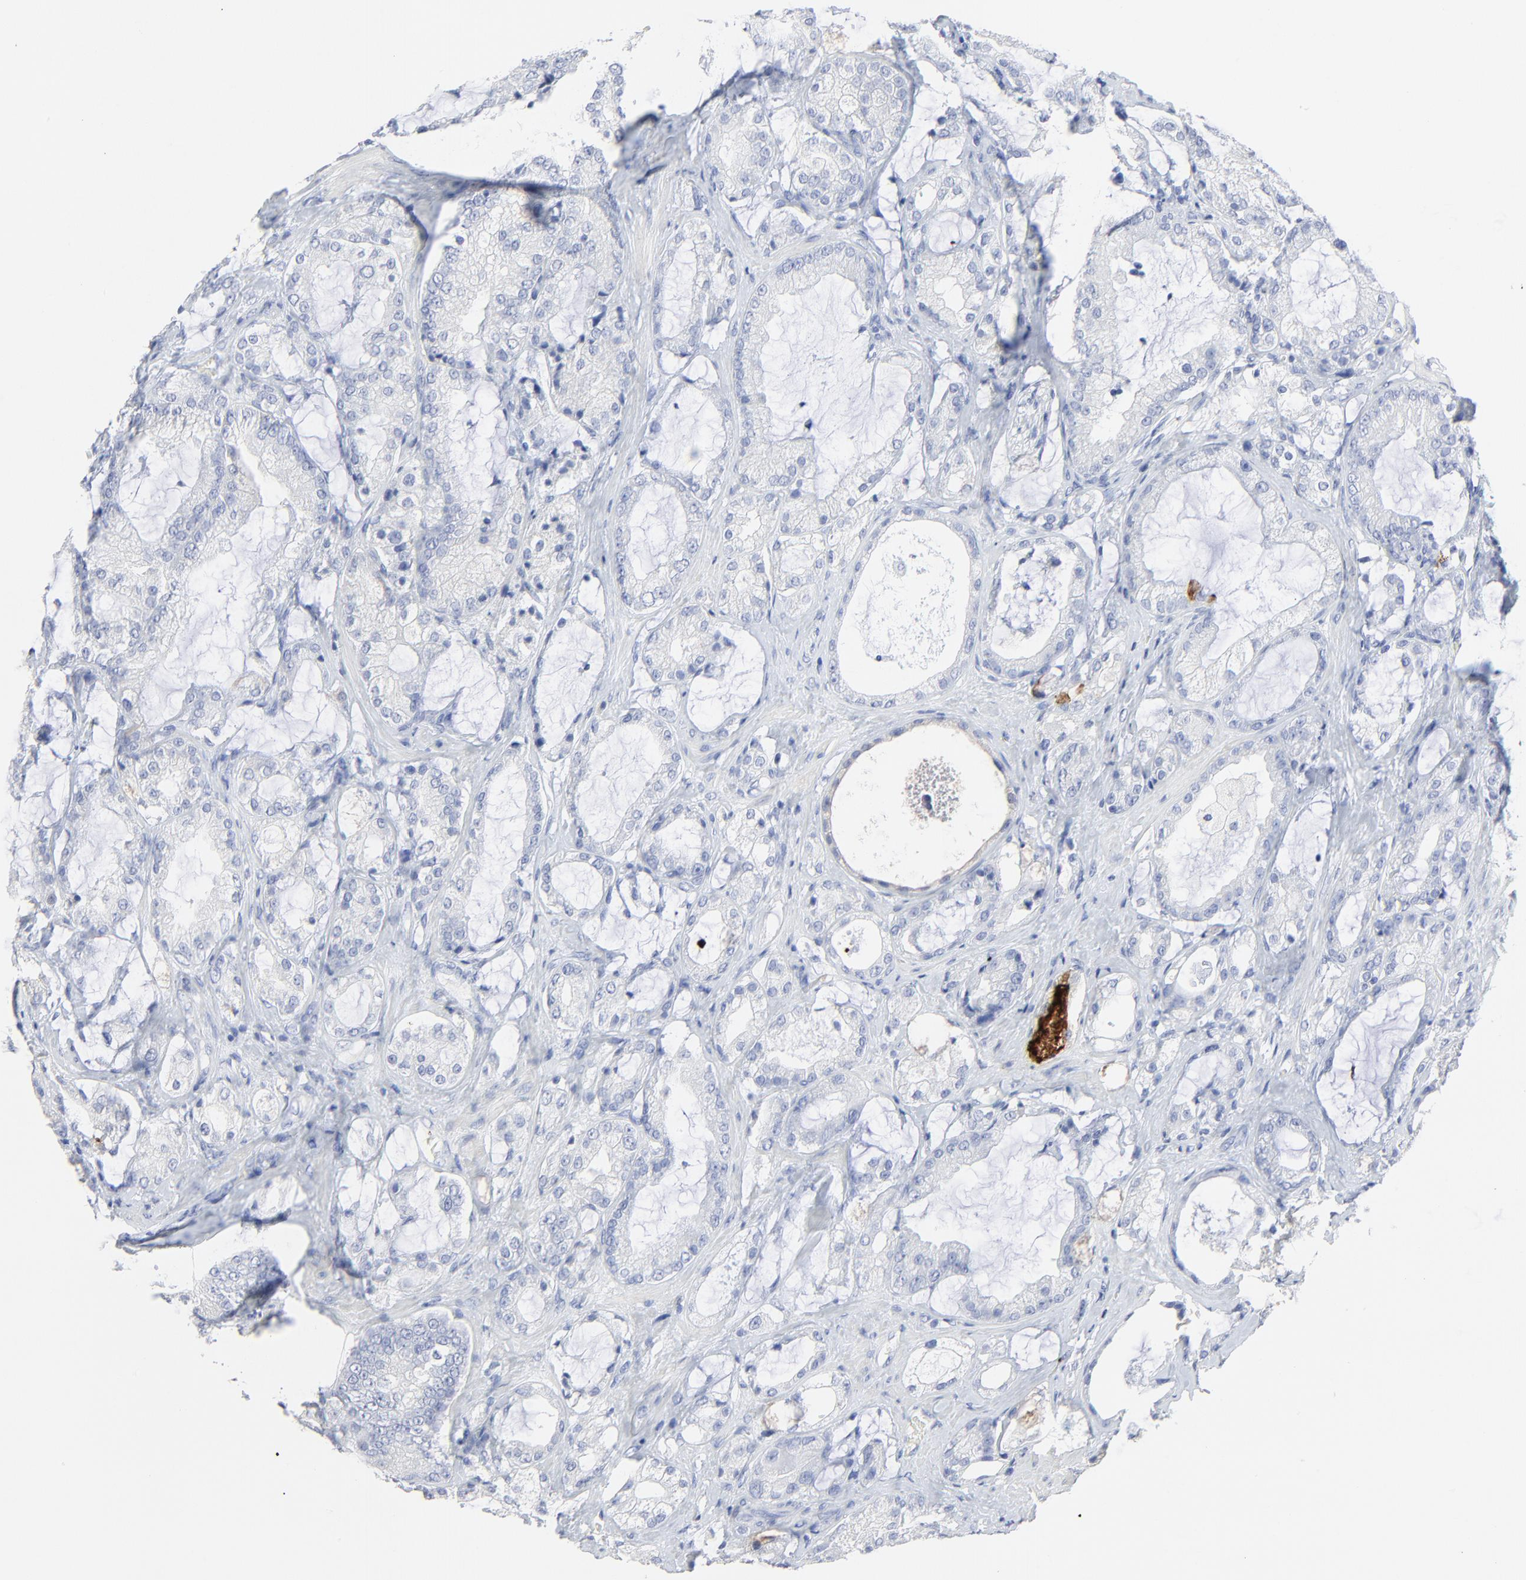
{"staining": {"intensity": "negative", "quantity": "none", "location": "none"}, "tissue": "prostate cancer", "cell_type": "Tumor cells", "image_type": "cancer", "snomed": [{"axis": "morphology", "description": "Adenocarcinoma, Medium grade"}, {"axis": "topography", "description": "Prostate"}], "caption": "Human adenocarcinoma (medium-grade) (prostate) stained for a protein using IHC demonstrates no staining in tumor cells.", "gene": "LCN2", "patient": {"sex": "male", "age": 70}}